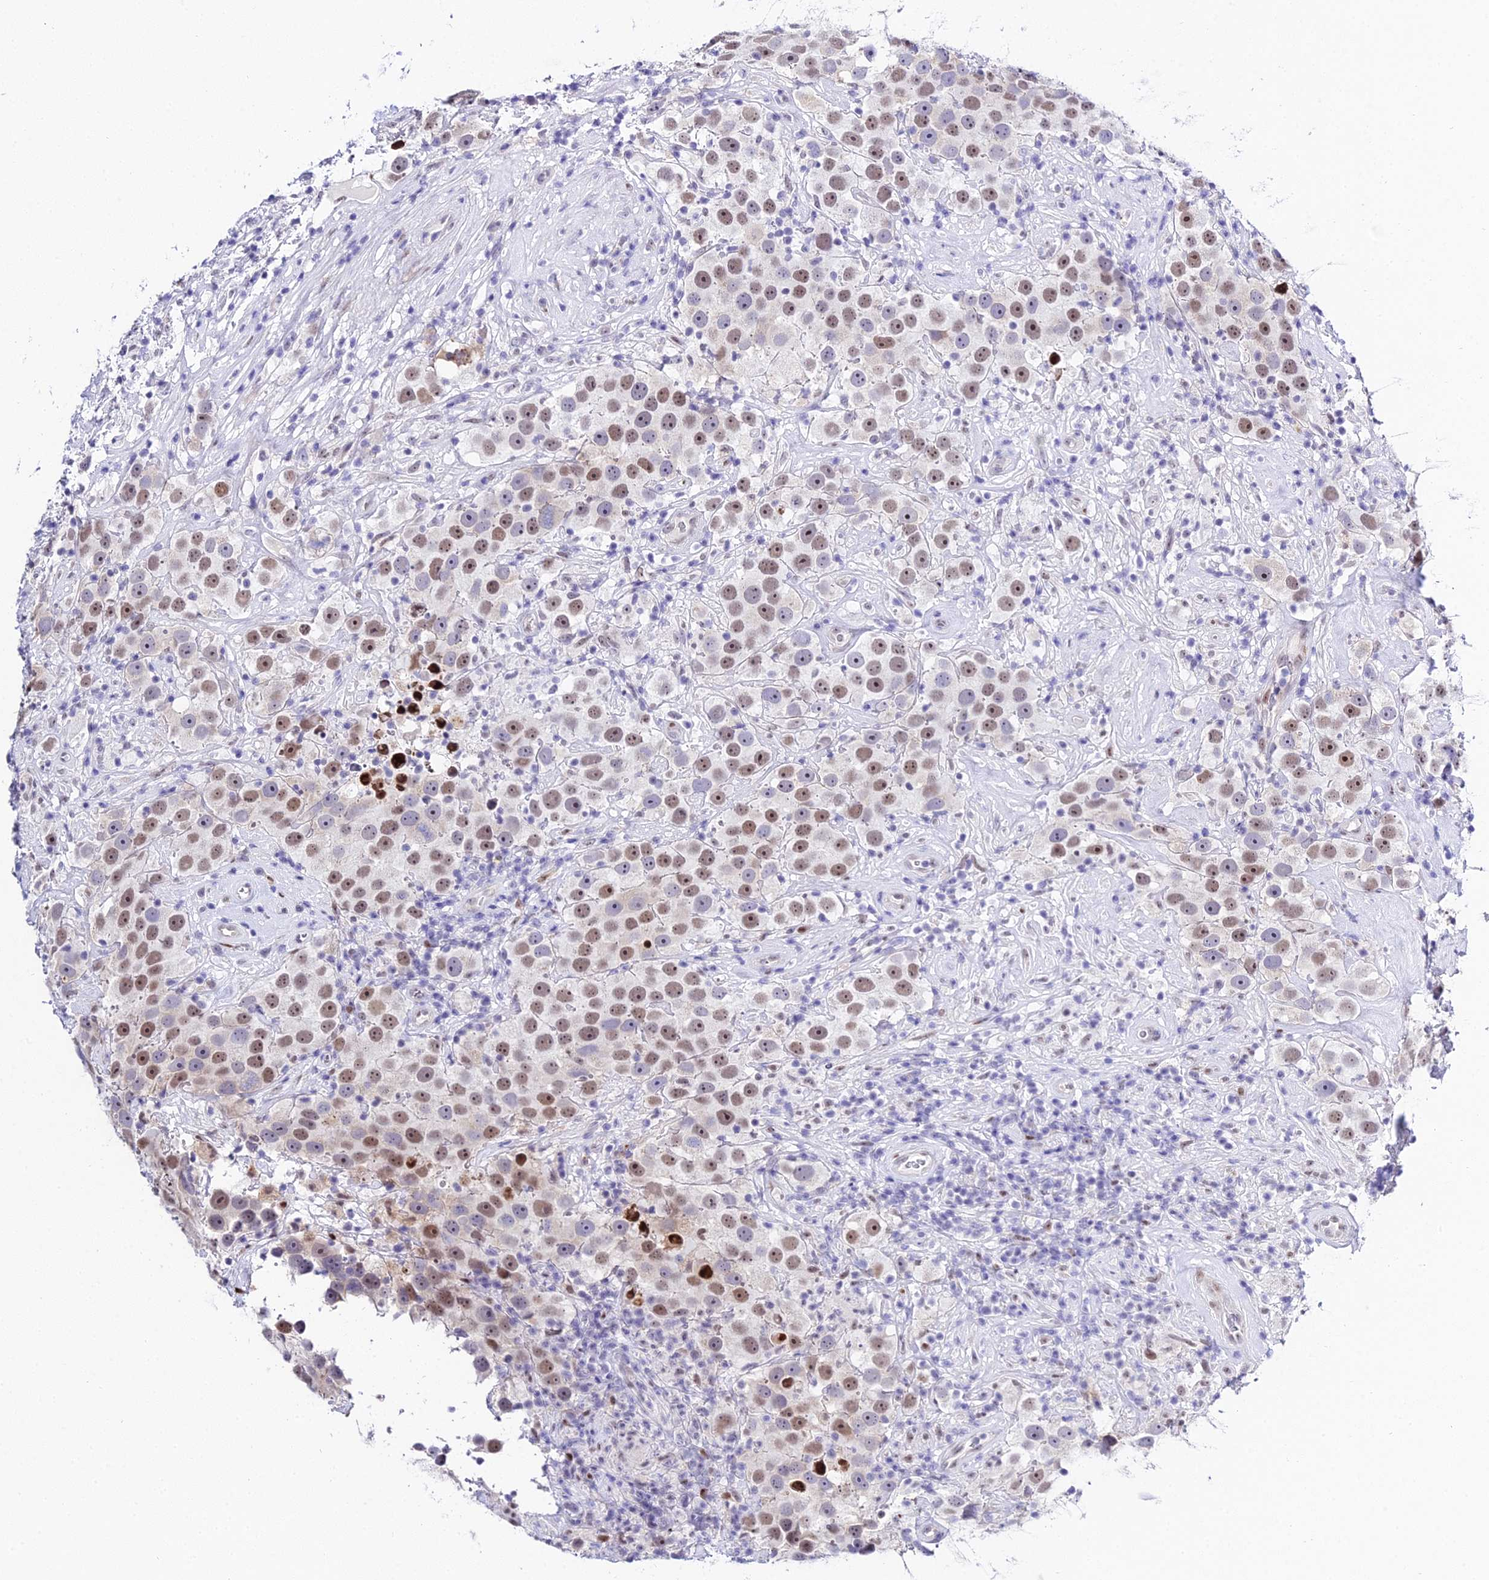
{"staining": {"intensity": "weak", "quantity": ">75%", "location": "nuclear"}, "tissue": "testis cancer", "cell_type": "Tumor cells", "image_type": "cancer", "snomed": [{"axis": "morphology", "description": "Seminoma, NOS"}, {"axis": "topography", "description": "Testis"}], "caption": "An image of human testis cancer stained for a protein demonstrates weak nuclear brown staining in tumor cells. The staining was performed using DAB (3,3'-diaminobenzidine), with brown indicating positive protein expression. Nuclei are stained blue with hematoxylin.", "gene": "POFUT2", "patient": {"sex": "male", "age": 49}}